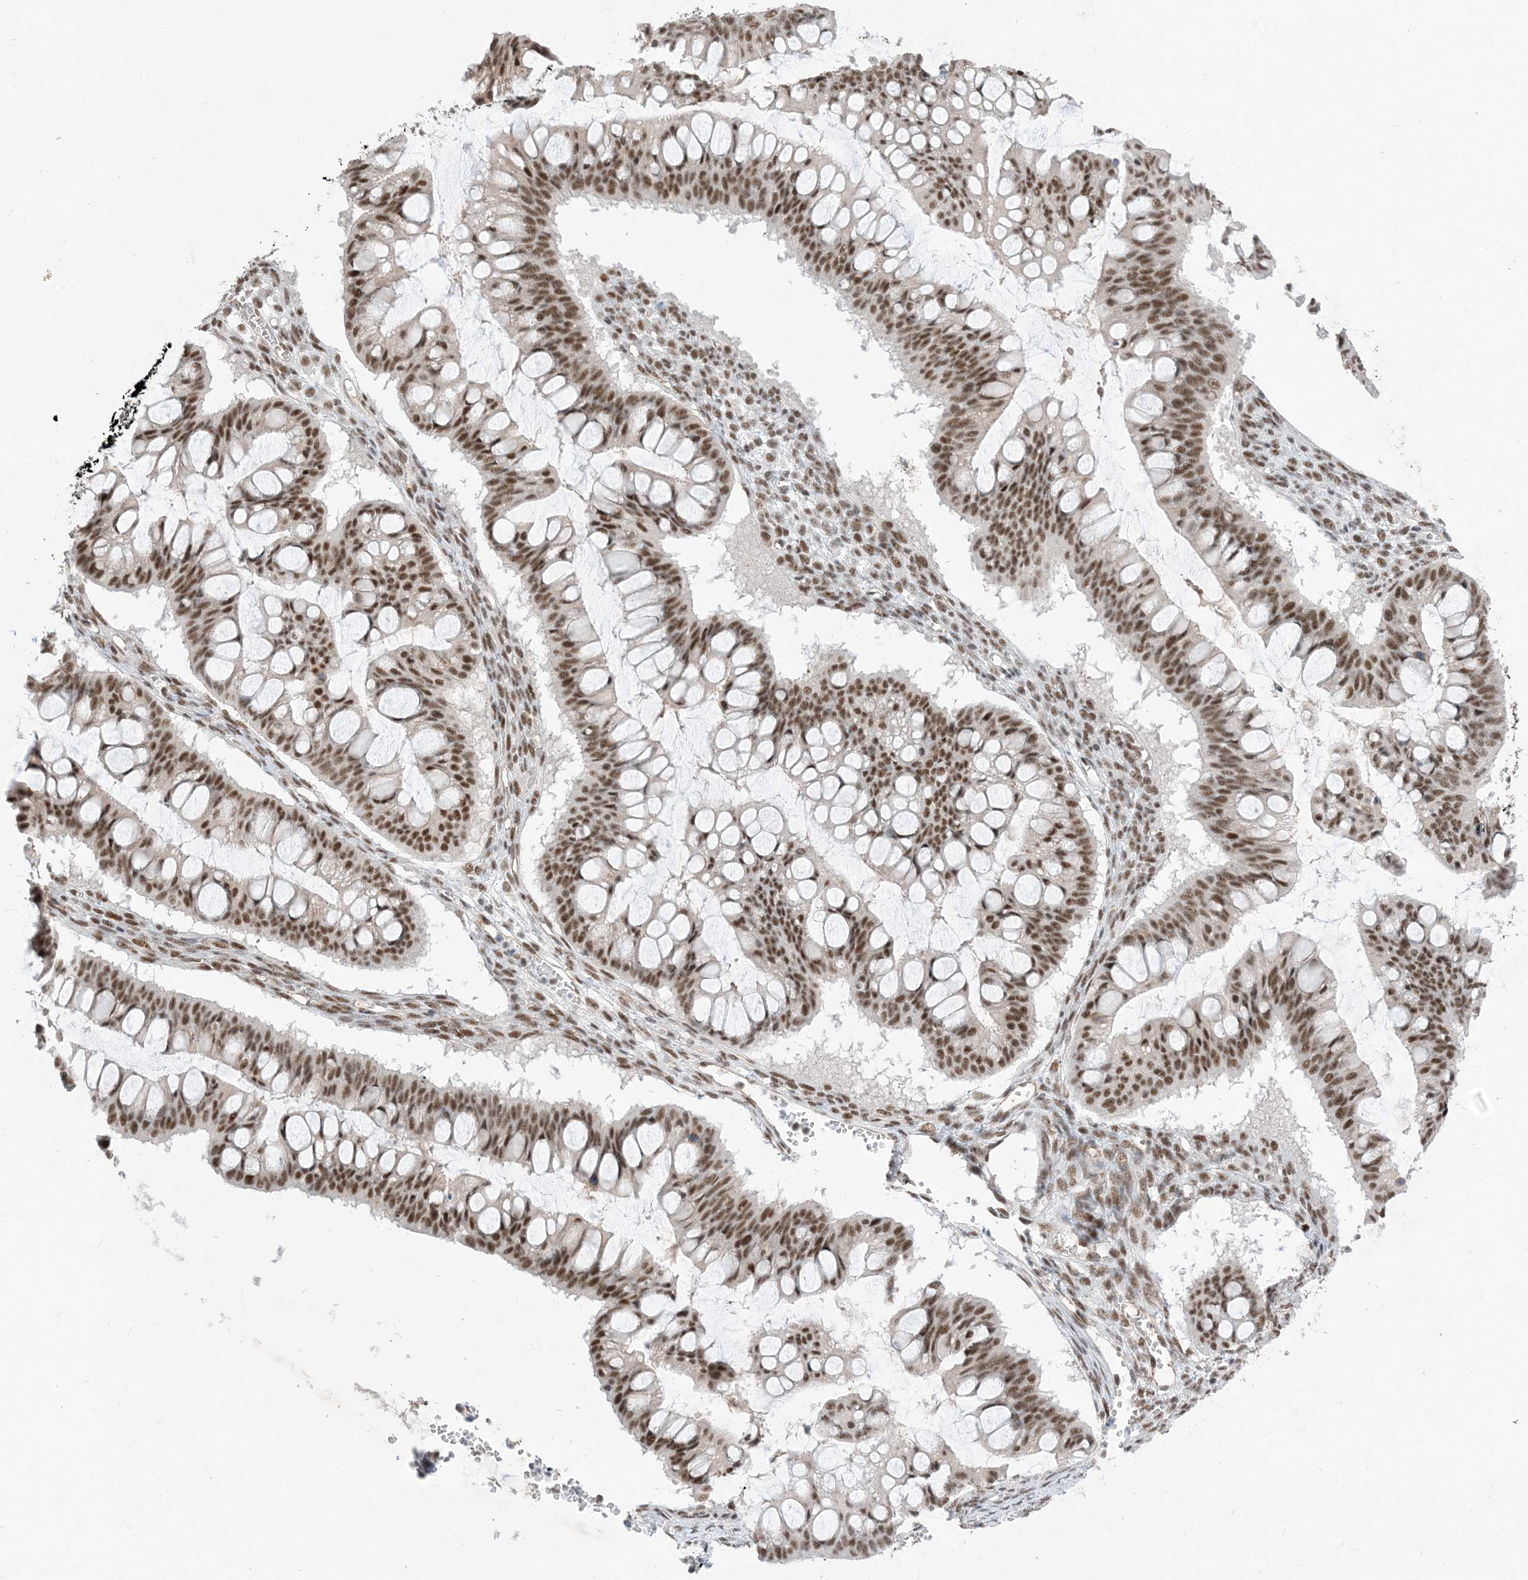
{"staining": {"intensity": "moderate", "quantity": ">75%", "location": "nuclear"}, "tissue": "ovarian cancer", "cell_type": "Tumor cells", "image_type": "cancer", "snomed": [{"axis": "morphology", "description": "Cystadenocarcinoma, mucinous, NOS"}, {"axis": "topography", "description": "Ovary"}], "caption": "IHC of human ovarian cancer (mucinous cystadenocarcinoma) shows medium levels of moderate nuclear staining in approximately >75% of tumor cells.", "gene": "SF3A3", "patient": {"sex": "female", "age": 73}}